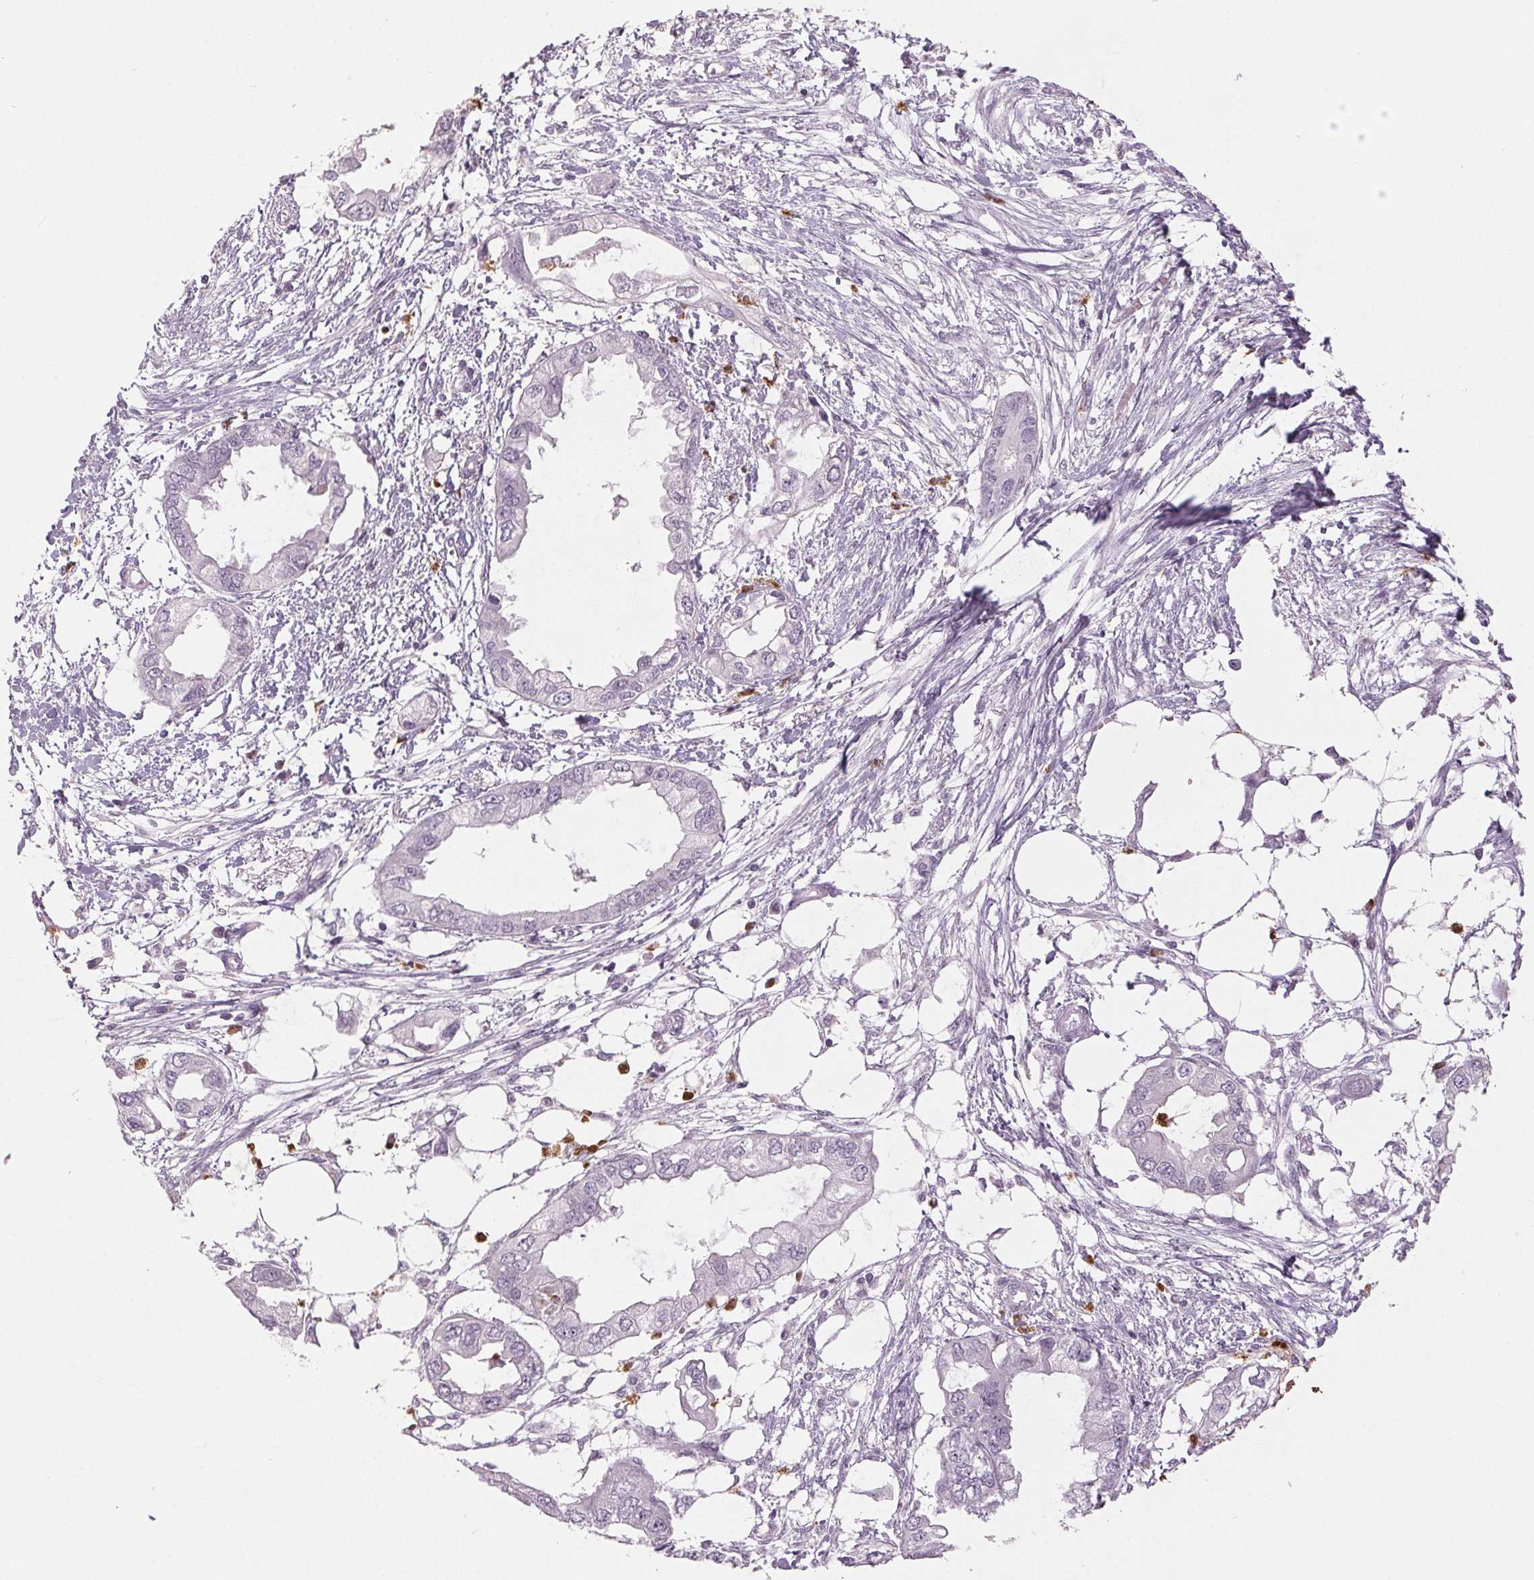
{"staining": {"intensity": "negative", "quantity": "none", "location": "none"}, "tissue": "endometrial cancer", "cell_type": "Tumor cells", "image_type": "cancer", "snomed": [{"axis": "morphology", "description": "Adenocarcinoma, NOS"}, {"axis": "morphology", "description": "Adenocarcinoma, metastatic, NOS"}, {"axis": "topography", "description": "Adipose tissue"}, {"axis": "topography", "description": "Endometrium"}], "caption": "This is a photomicrograph of immunohistochemistry staining of metastatic adenocarcinoma (endometrial), which shows no staining in tumor cells. (Stains: DAB immunohistochemistry (IHC) with hematoxylin counter stain, Microscopy: brightfield microscopy at high magnification).", "gene": "LTF", "patient": {"sex": "female", "age": 67}}